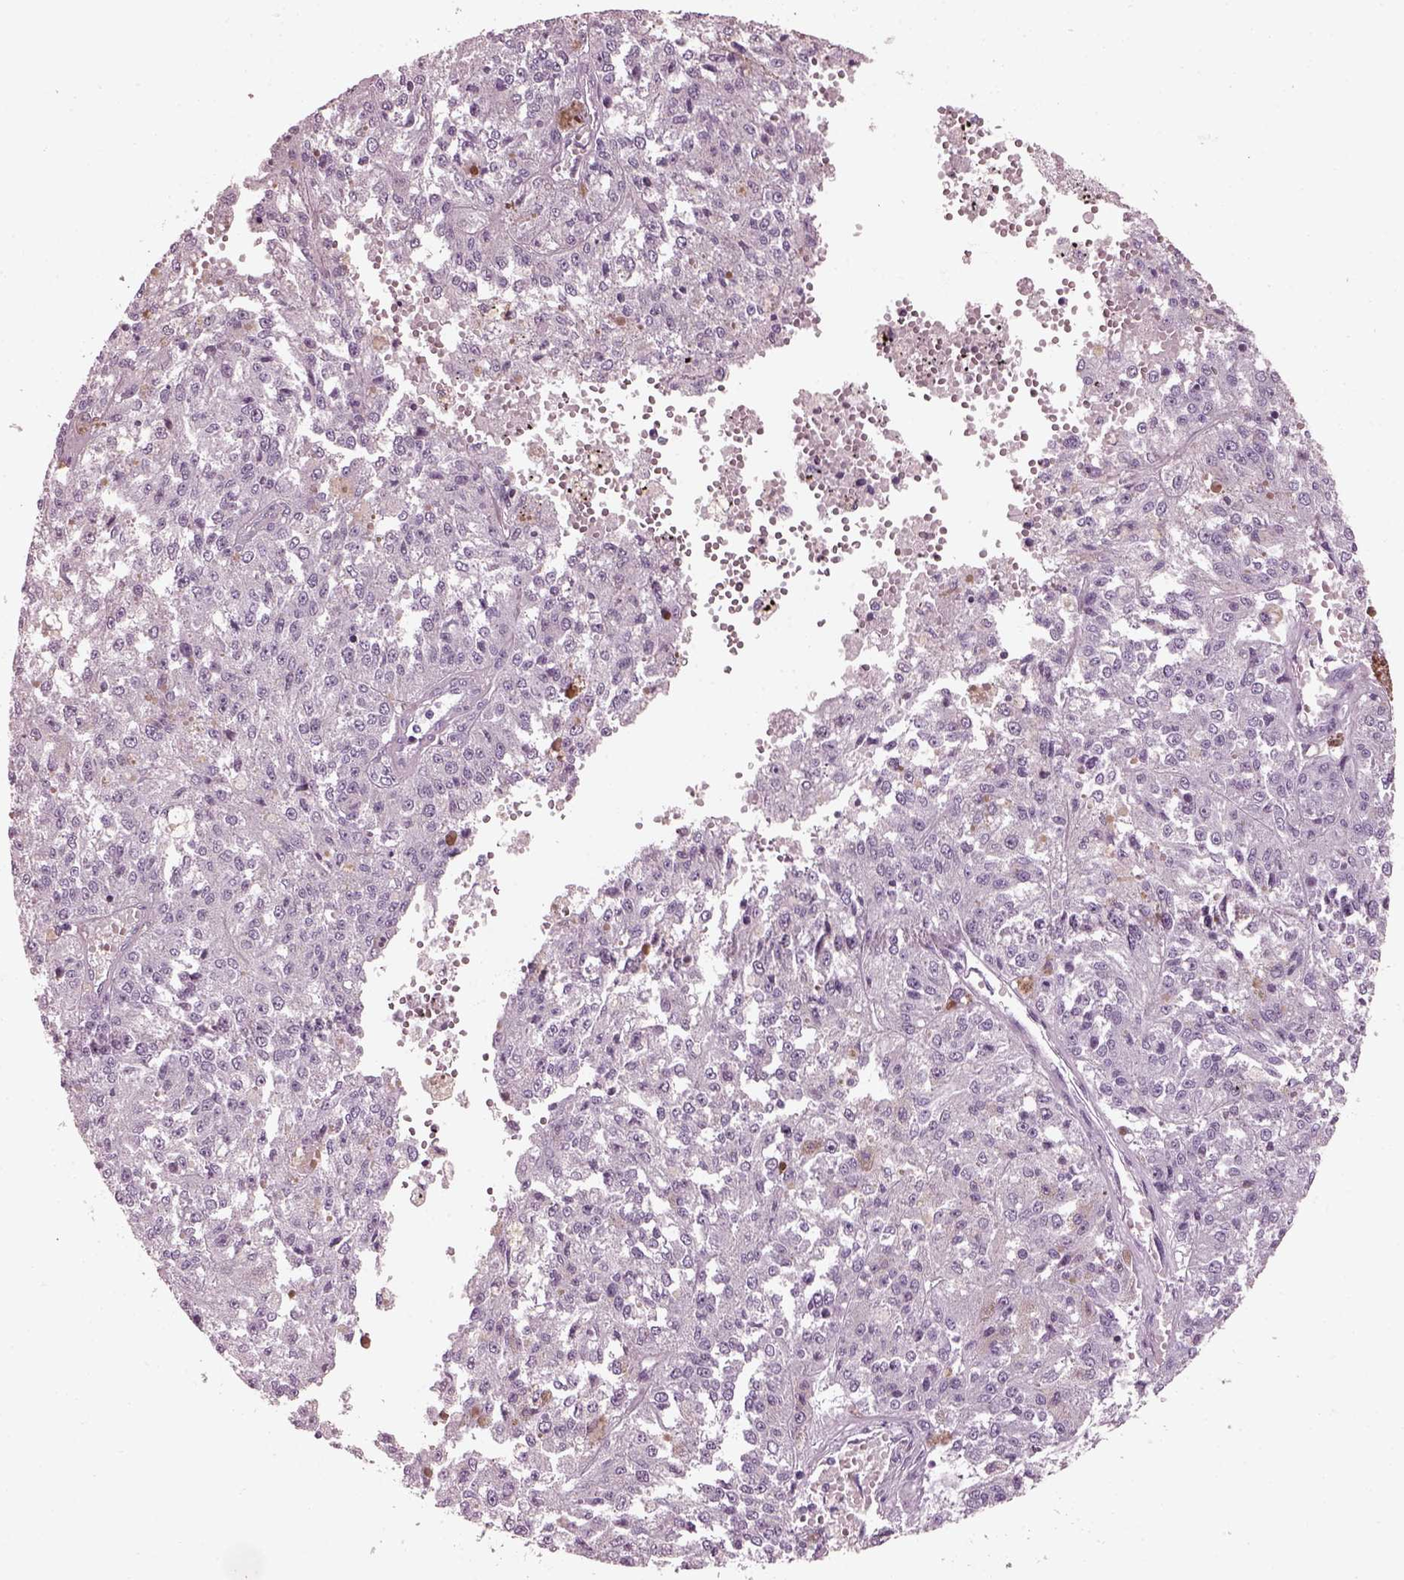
{"staining": {"intensity": "negative", "quantity": "none", "location": "none"}, "tissue": "melanoma", "cell_type": "Tumor cells", "image_type": "cancer", "snomed": [{"axis": "morphology", "description": "Malignant melanoma, Metastatic site"}, {"axis": "topography", "description": "Lymph node"}], "caption": "Protein analysis of melanoma shows no significant positivity in tumor cells.", "gene": "PDC", "patient": {"sex": "female", "age": 64}}